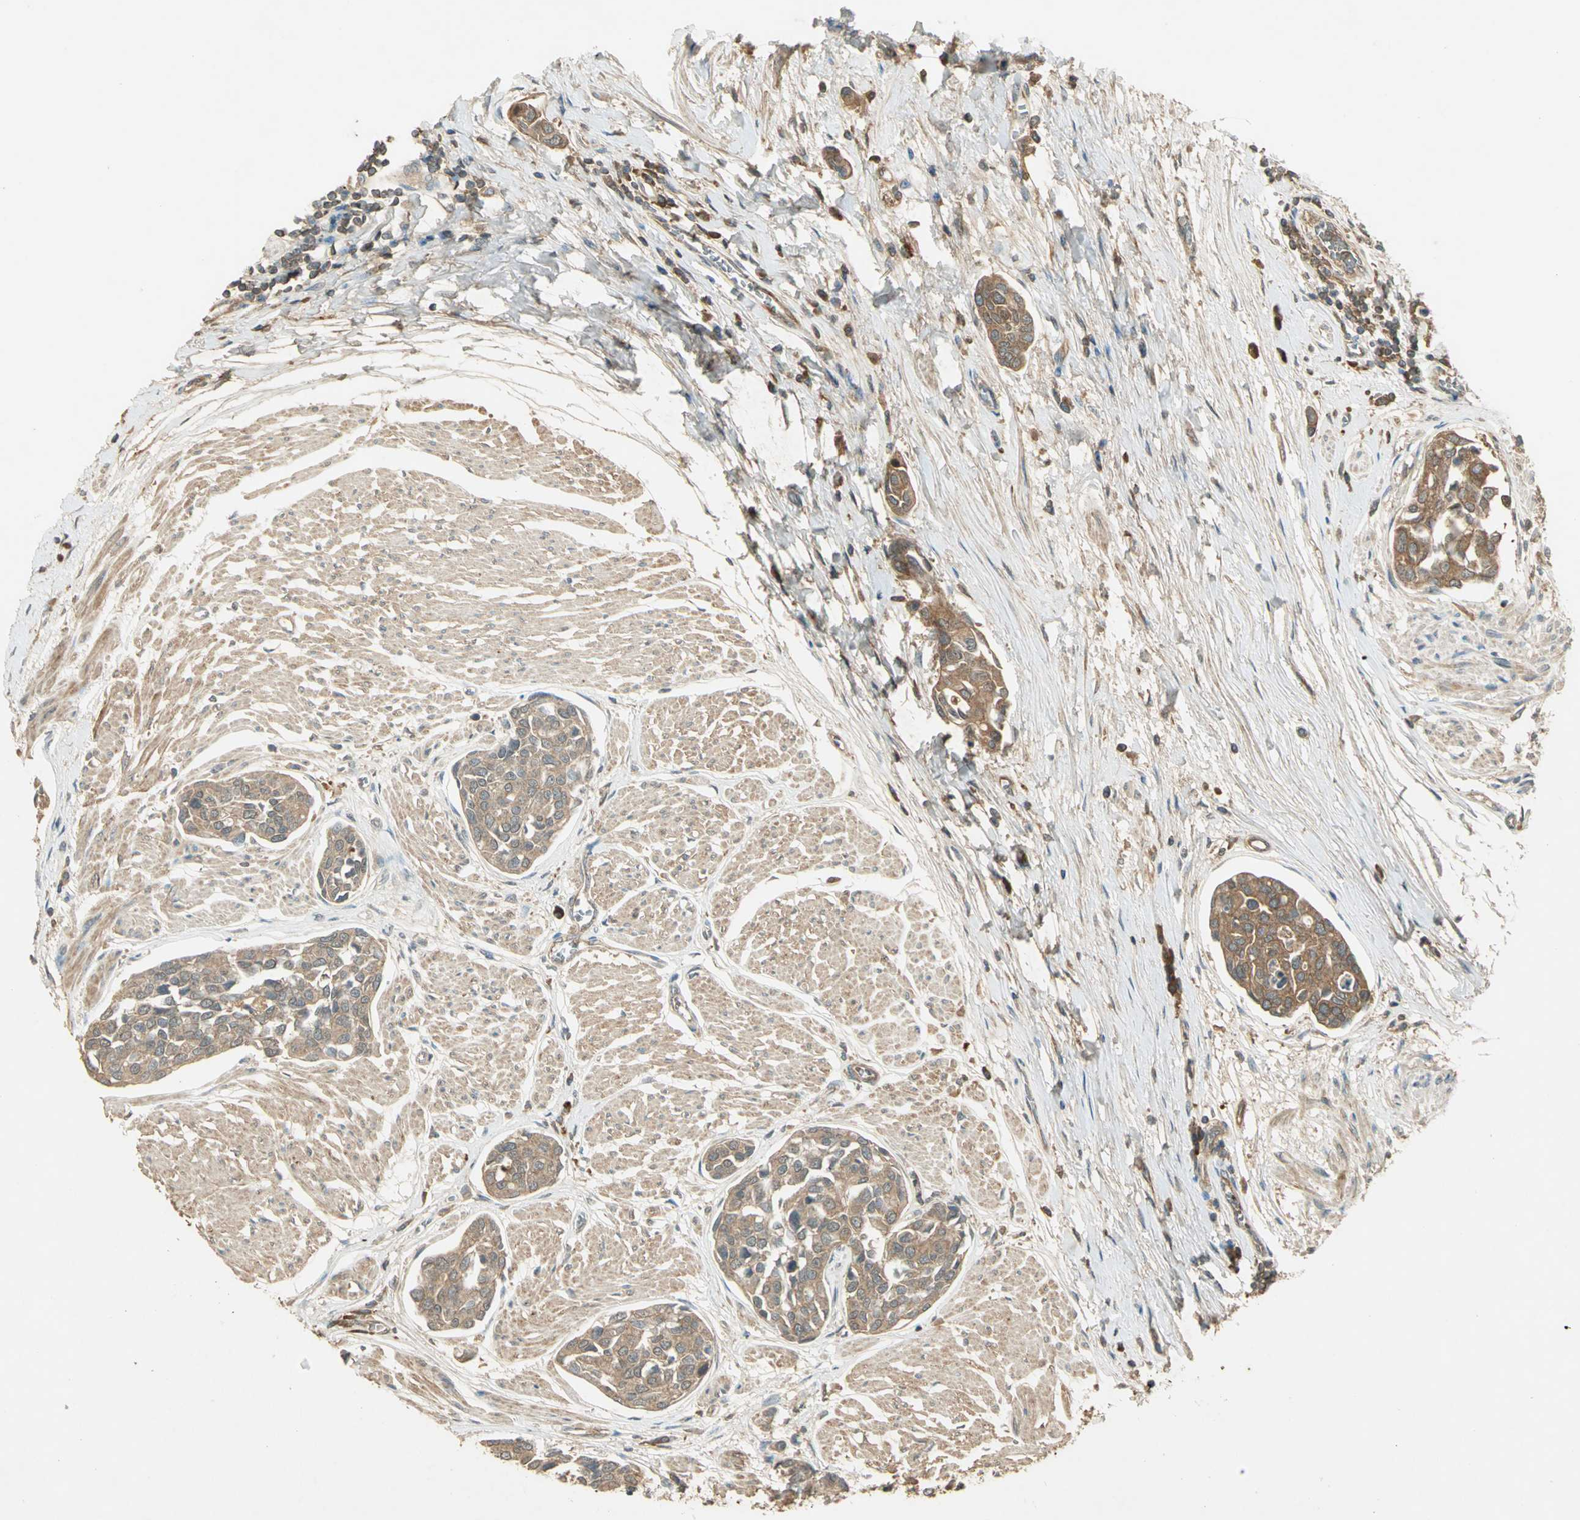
{"staining": {"intensity": "moderate", "quantity": ">75%", "location": "cytoplasmic/membranous"}, "tissue": "urothelial cancer", "cell_type": "Tumor cells", "image_type": "cancer", "snomed": [{"axis": "morphology", "description": "Urothelial carcinoma, High grade"}, {"axis": "topography", "description": "Urinary bladder"}], "caption": "Immunohistochemistry (IHC) image of high-grade urothelial carcinoma stained for a protein (brown), which reveals medium levels of moderate cytoplasmic/membranous staining in approximately >75% of tumor cells.", "gene": "KEAP1", "patient": {"sex": "male", "age": 78}}